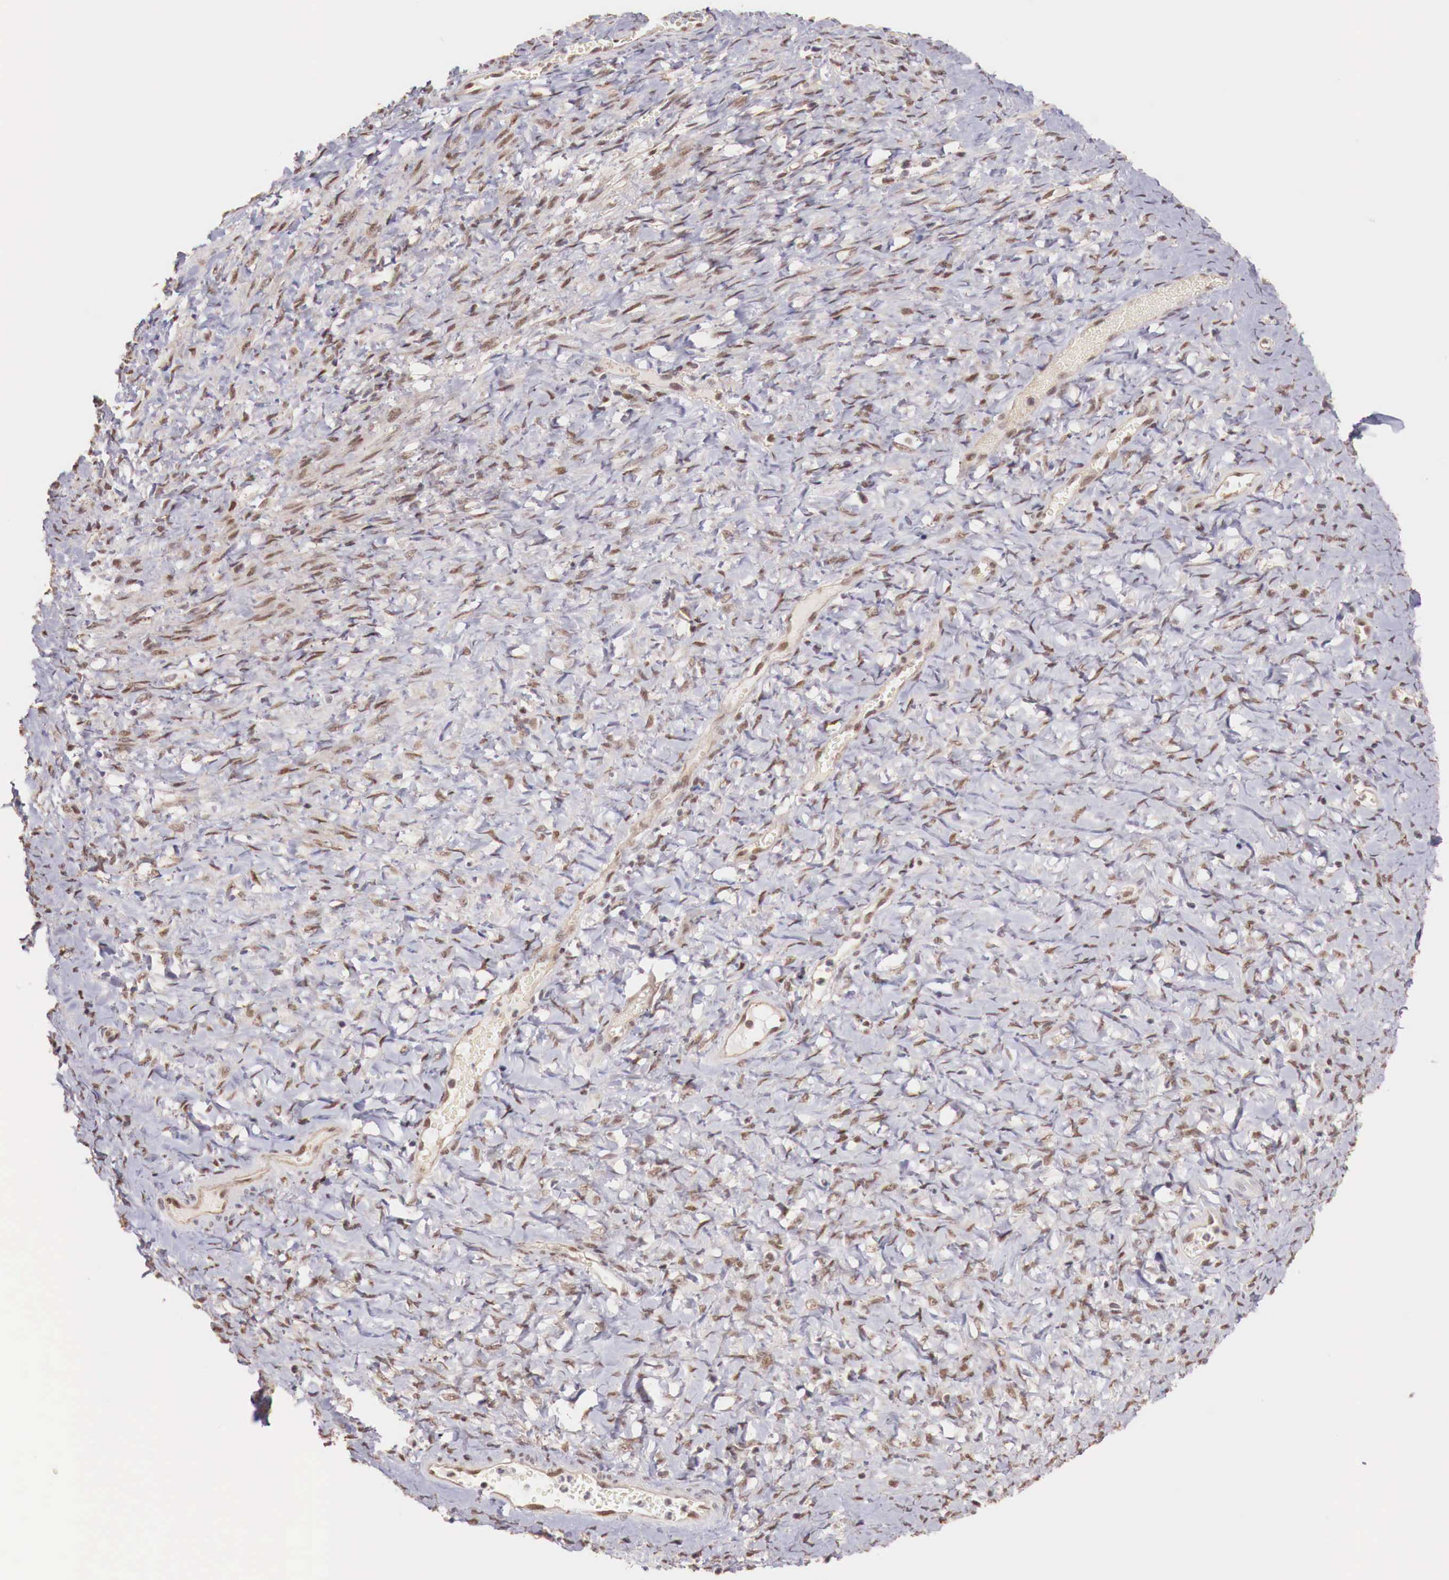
{"staining": {"intensity": "moderate", "quantity": ">75%", "location": "nuclear"}, "tissue": "smooth muscle", "cell_type": "Smooth muscle cells", "image_type": "normal", "snomed": [{"axis": "morphology", "description": "Normal tissue, NOS"}, {"axis": "topography", "description": "Uterus"}], "caption": "Immunohistochemistry micrograph of unremarkable smooth muscle: human smooth muscle stained using immunohistochemistry displays medium levels of moderate protein expression localized specifically in the nuclear of smooth muscle cells, appearing as a nuclear brown color.", "gene": "FOXP2", "patient": {"sex": "female", "age": 56}}